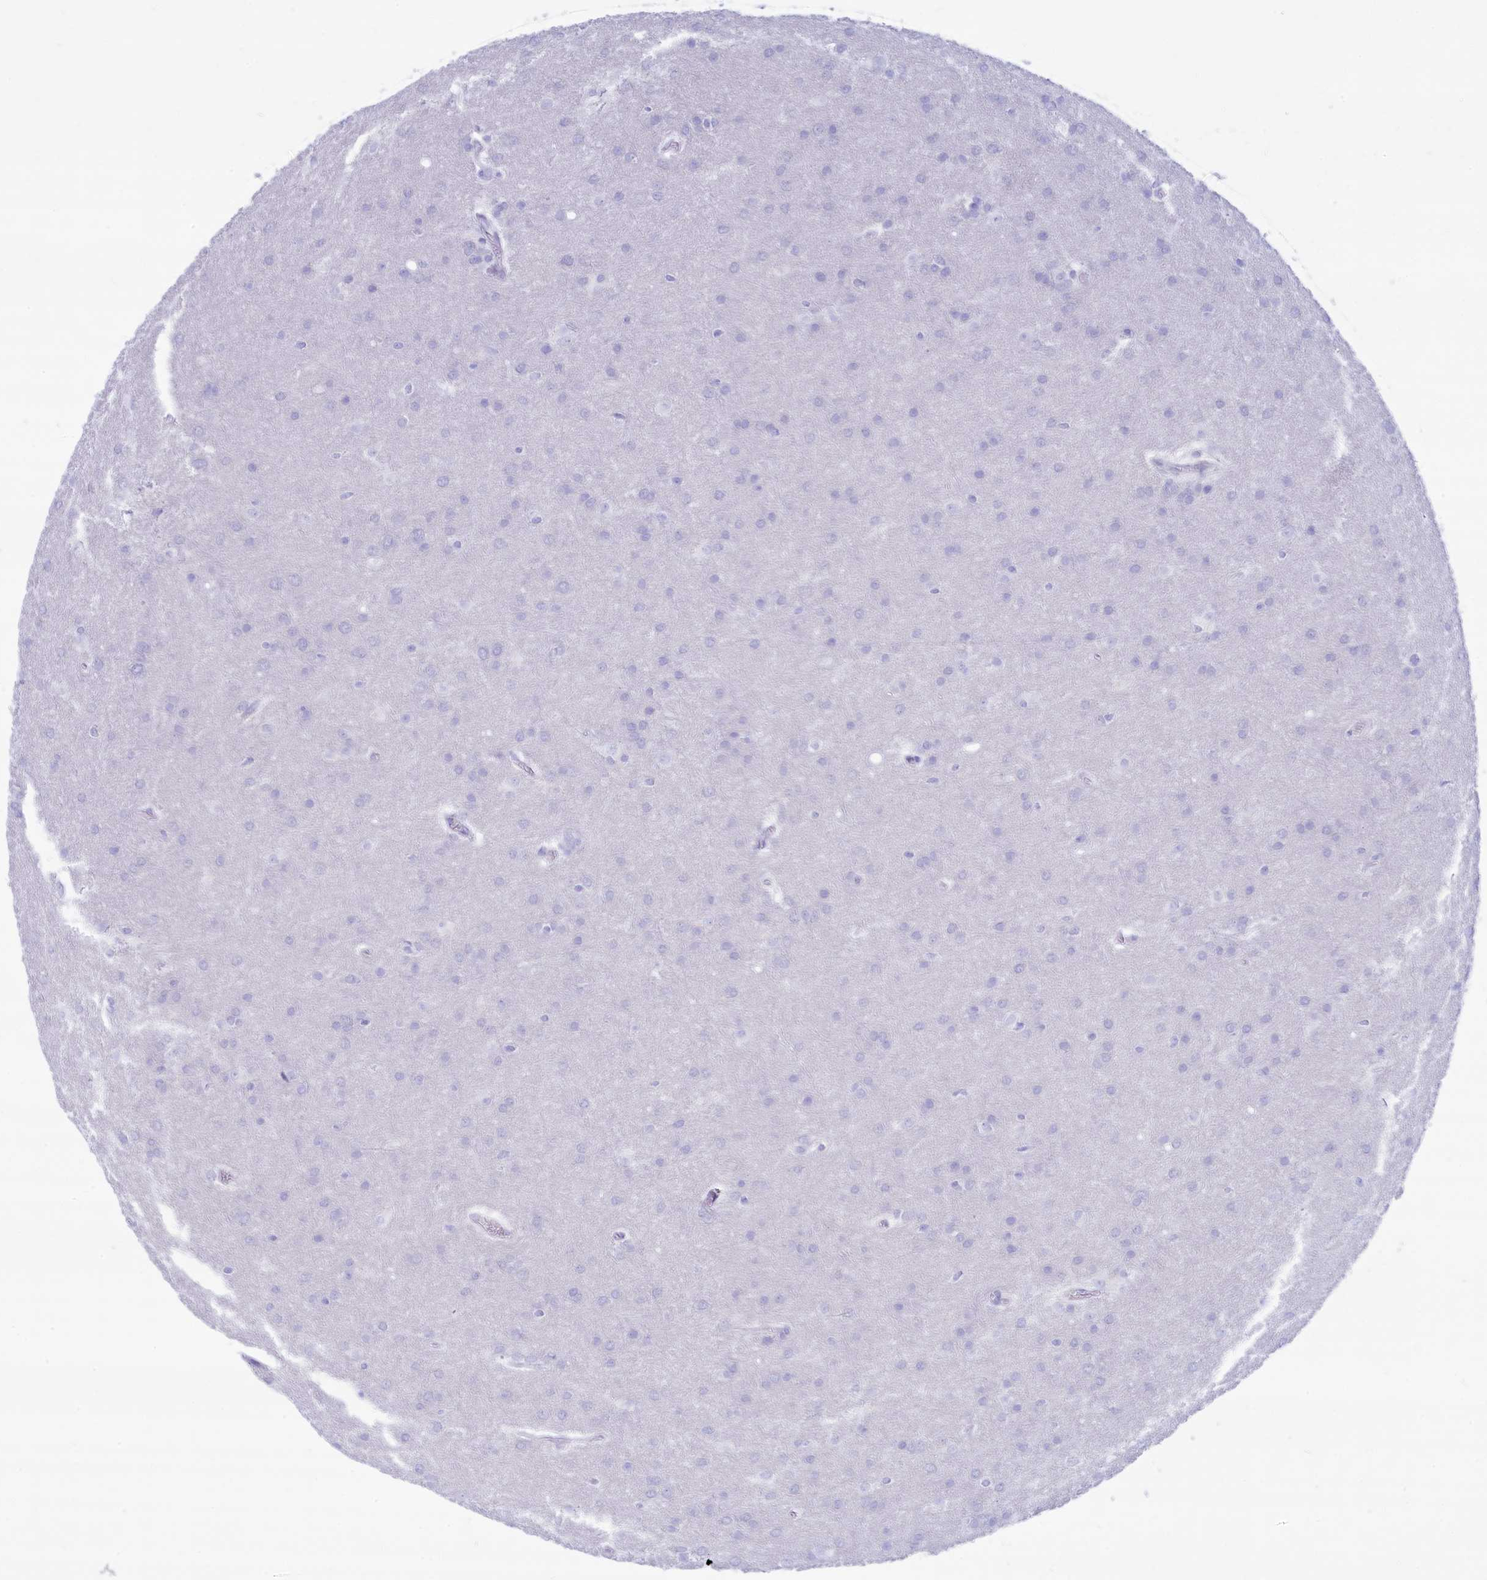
{"staining": {"intensity": "negative", "quantity": "none", "location": "none"}, "tissue": "glioma", "cell_type": "Tumor cells", "image_type": "cancer", "snomed": [{"axis": "morphology", "description": "Glioma, malignant, Low grade"}, {"axis": "topography", "description": "Brain"}], "caption": "IHC of malignant low-grade glioma displays no staining in tumor cells.", "gene": "GLYATL1", "patient": {"sex": "female", "age": 32}}